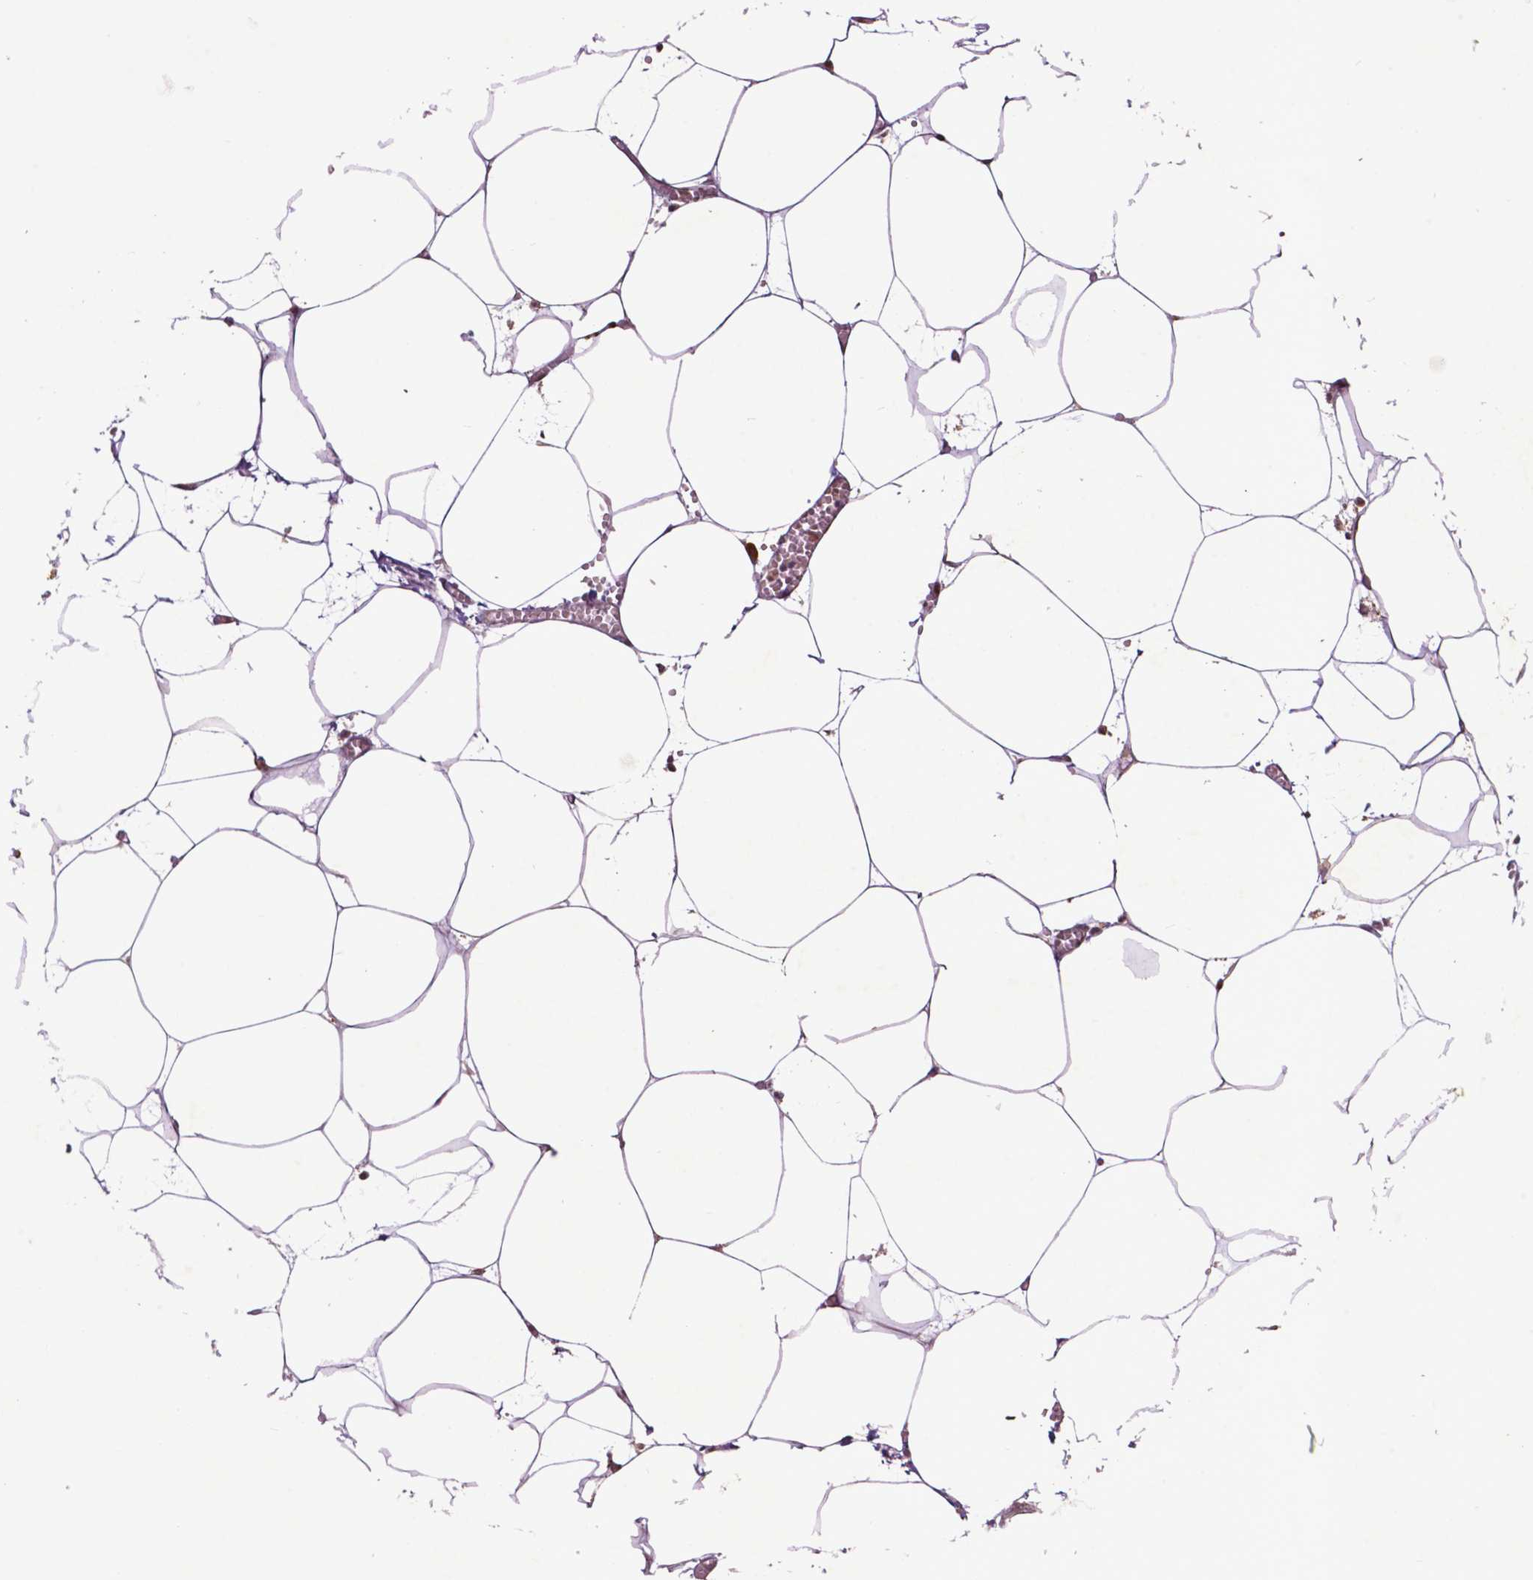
{"staining": {"intensity": "weak", "quantity": ">75%", "location": "cytoplasmic/membranous,nuclear"}, "tissue": "adipose tissue", "cell_type": "Adipocytes", "image_type": "normal", "snomed": [{"axis": "morphology", "description": "Normal tissue, NOS"}, {"axis": "topography", "description": "Adipose tissue"}, {"axis": "topography", "description": "Pancreas"}, {"axis": "topography", "description": "Peripheral nerve tissue"}], "caption": "High-magnification brightfield microscopy of benign adipose tissue stained with DAB (3,3'-diaminobenzidine) (brown) and counterstained with hematoxylin (blue). adipocytes exhibit weak cytoplasmic/membranous,nuclear staining is seen in about>75% of cells.", "gene": "TMX2", "patient": {"sex": "female", "age": 58}}